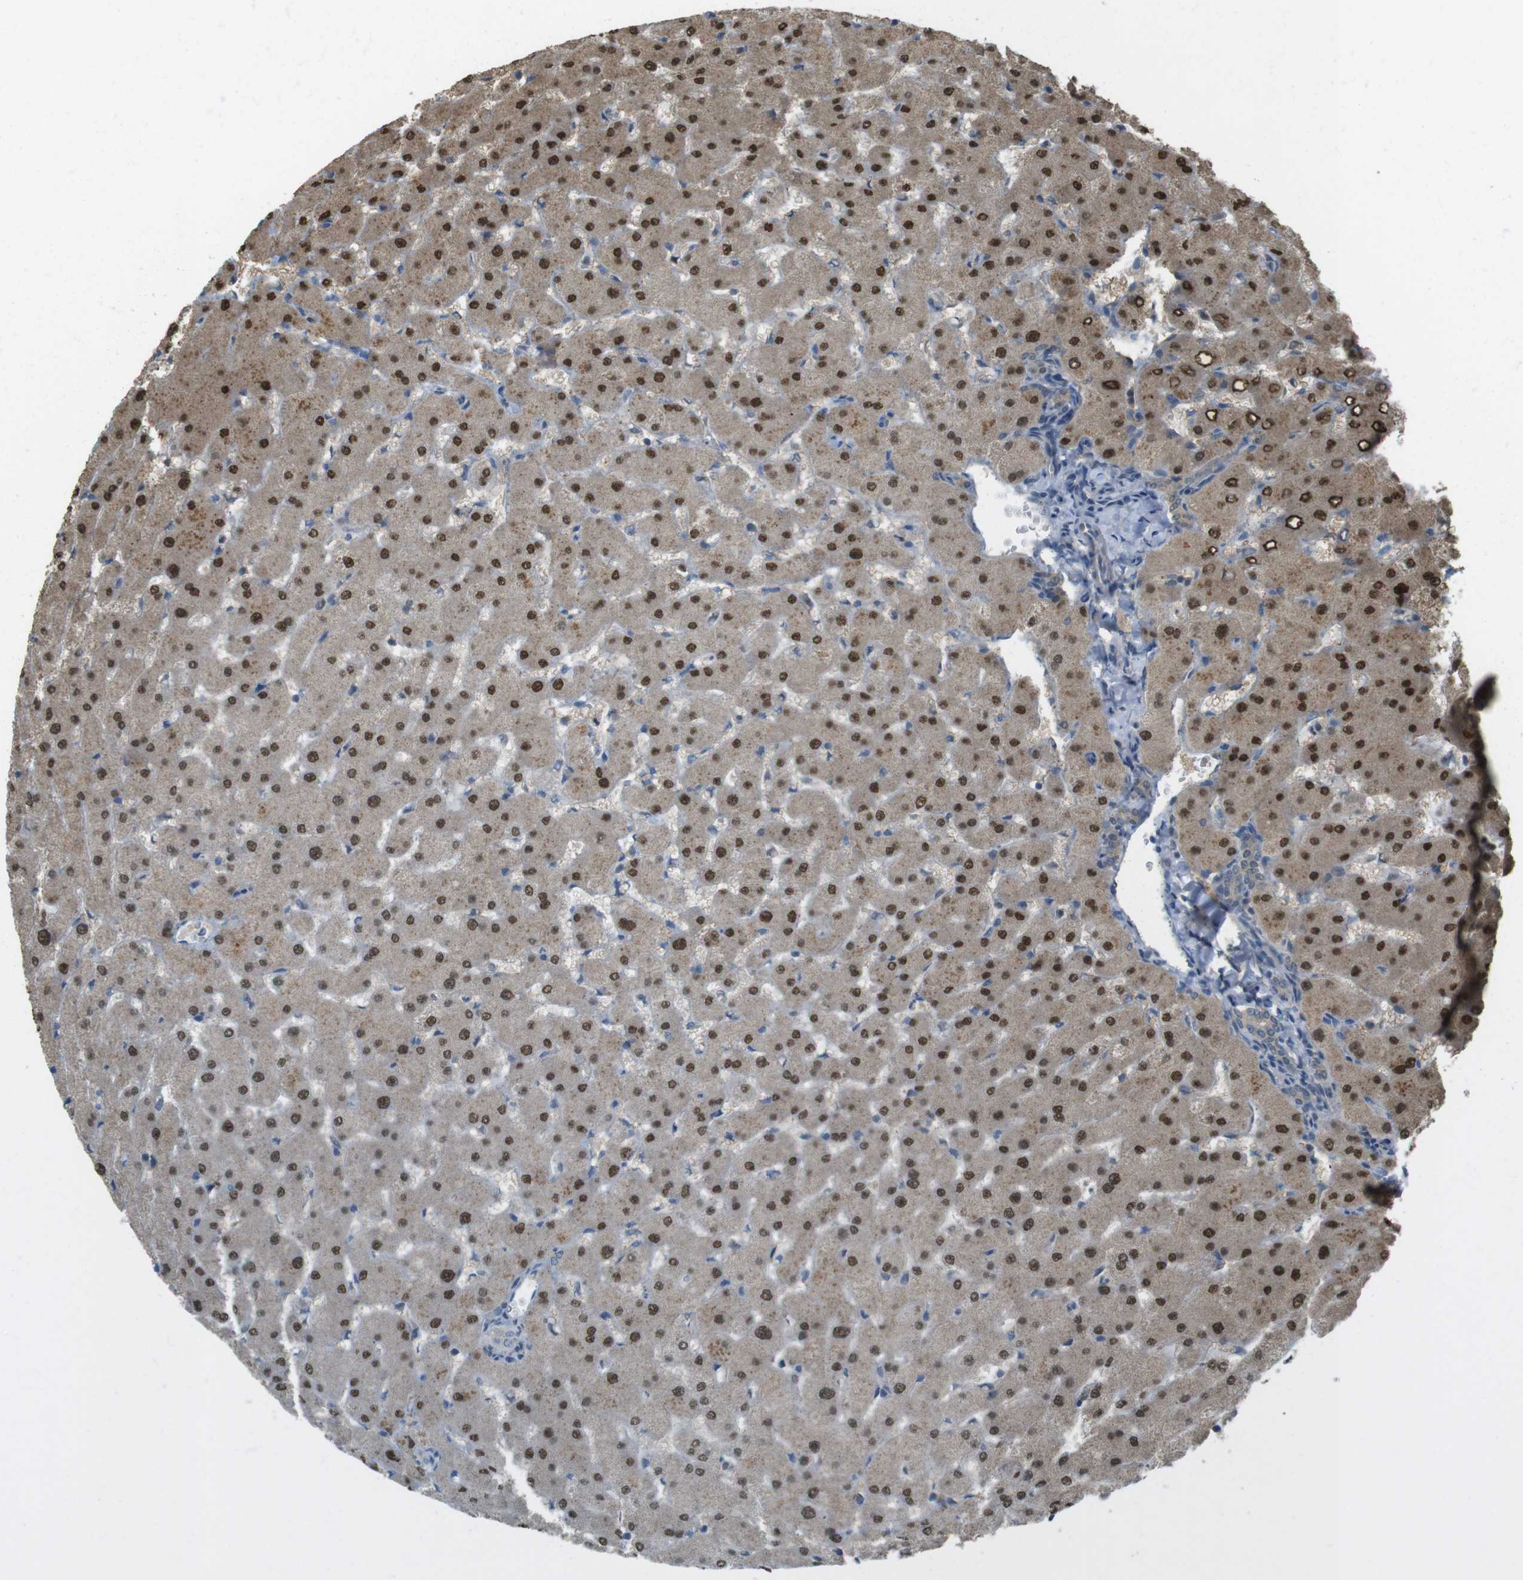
{"staining": {"intensity": "weak", "quantity": ">75%", "location": "cytoplasmic/membranous"}, "tissue": "liver", "cell_type": "Cholangiocytes", "image_type": "normal", "snomed": [{"axis": "morphology", "description": "Normal tissue, NOS"}, {"axis": "topography", "description": "Liver"}], "caption": "Weak cytoplasmic/membranous protein staining is present in about >75% of cholangiocytes in liver. (DAB (3,3'-diaminobenzidine) IHC, brown staining for protein, blue staining for nuclei).", "gene": "ZDHHC20", "patient": {"sex": "female", "age": 63}}